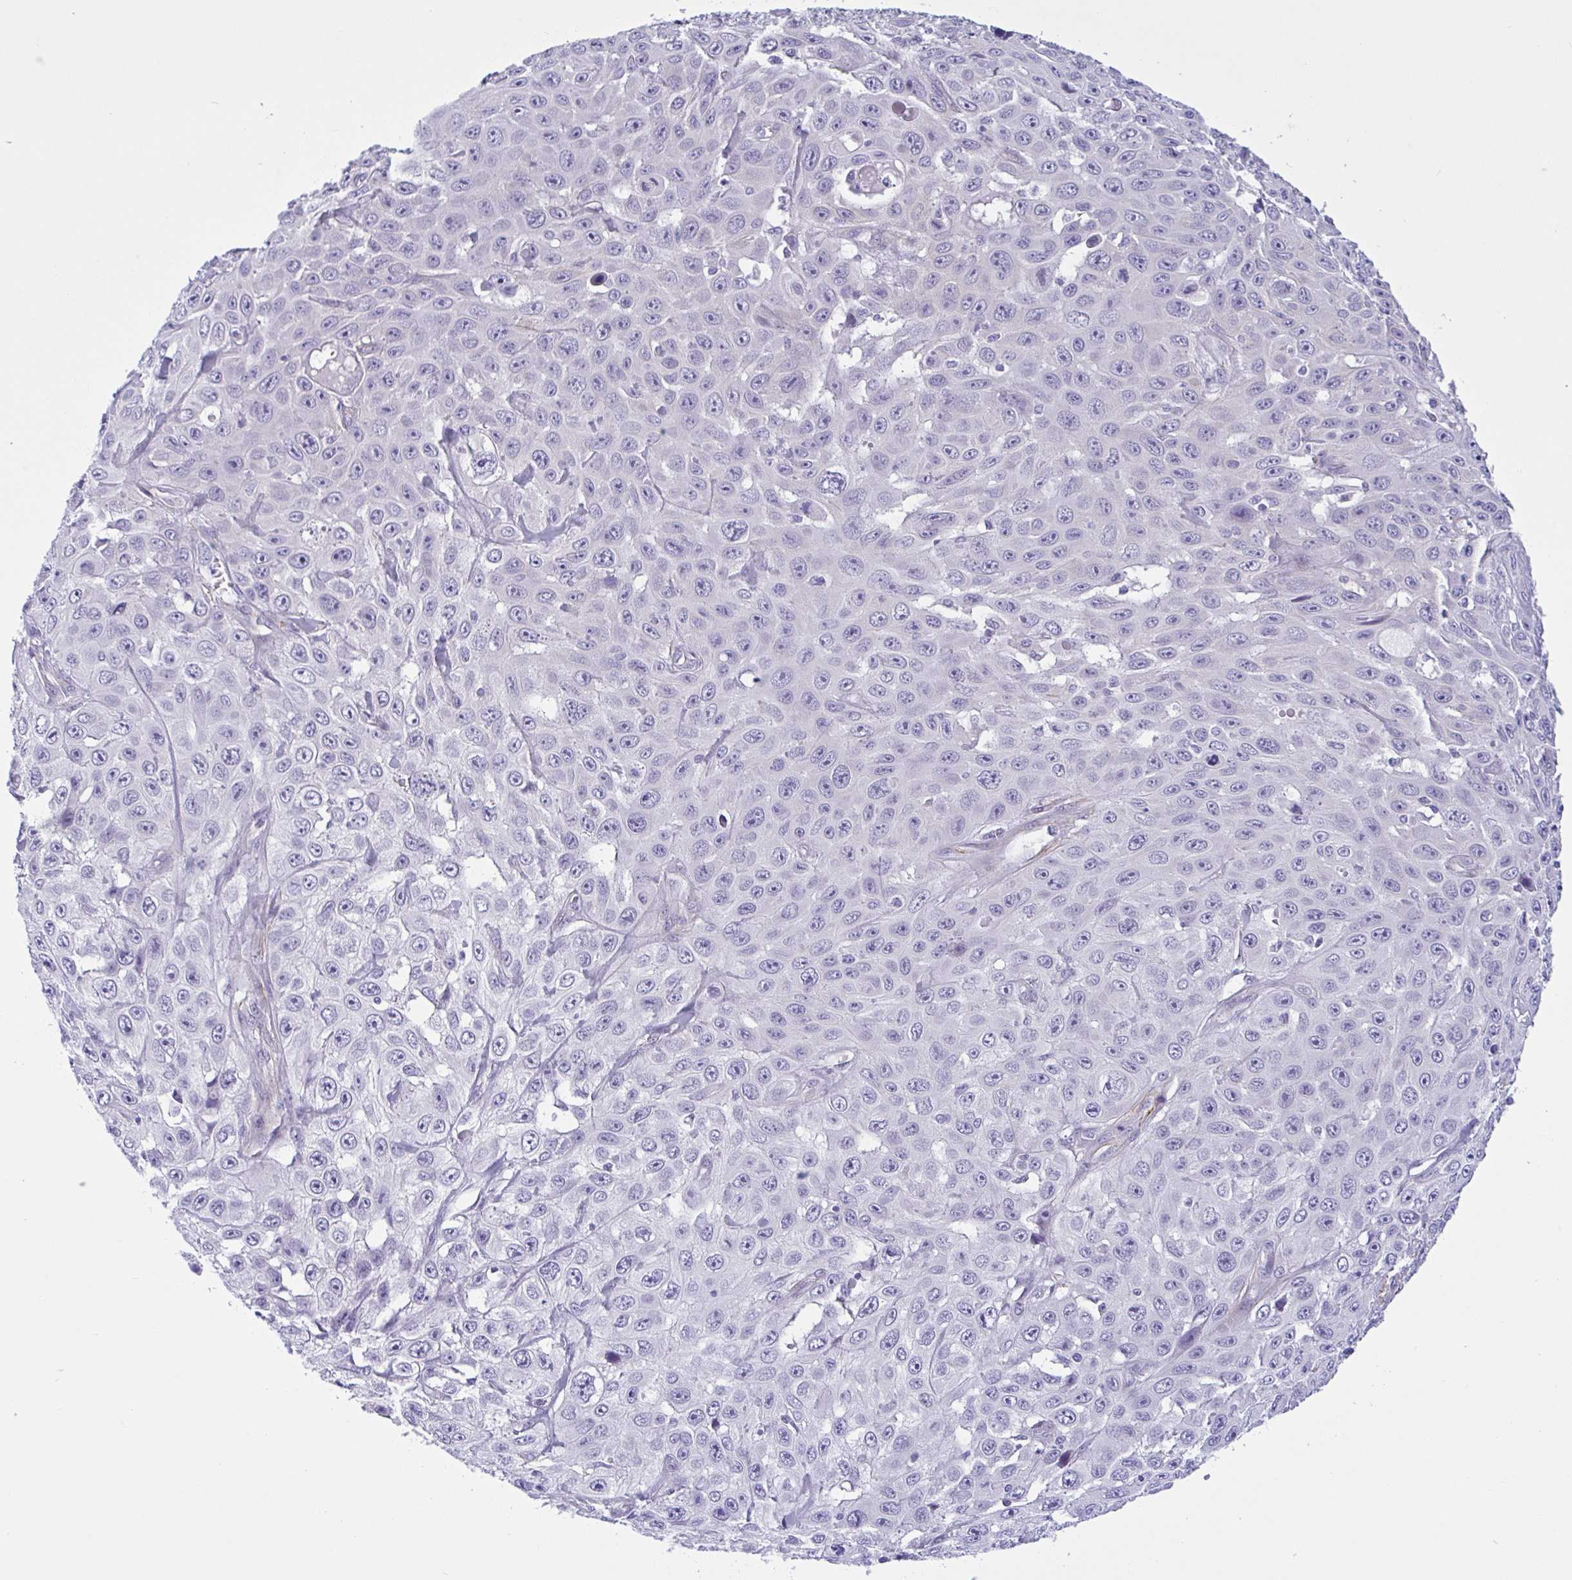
{"staining": {"intensity": "negative", "quantity": "none", "location": "none"}, "tissue": "skin cancer", "cell_type": "Tumor cells", "image_type": "cancer", "snomed": [{"axis": "morphology", "description": "Squamous cell carcinoma, NOS"}, {"axis": "topography", "description": "Skin"}], "caption": "Immunohistochemistry (IHC) photomicrograph of skin squamous cell carcinoma stained for a protein (brown), which exhibits no staining in tumor cells.", "gene": "AHCYL2", "patient": {"sex": "male", "age": 82}}